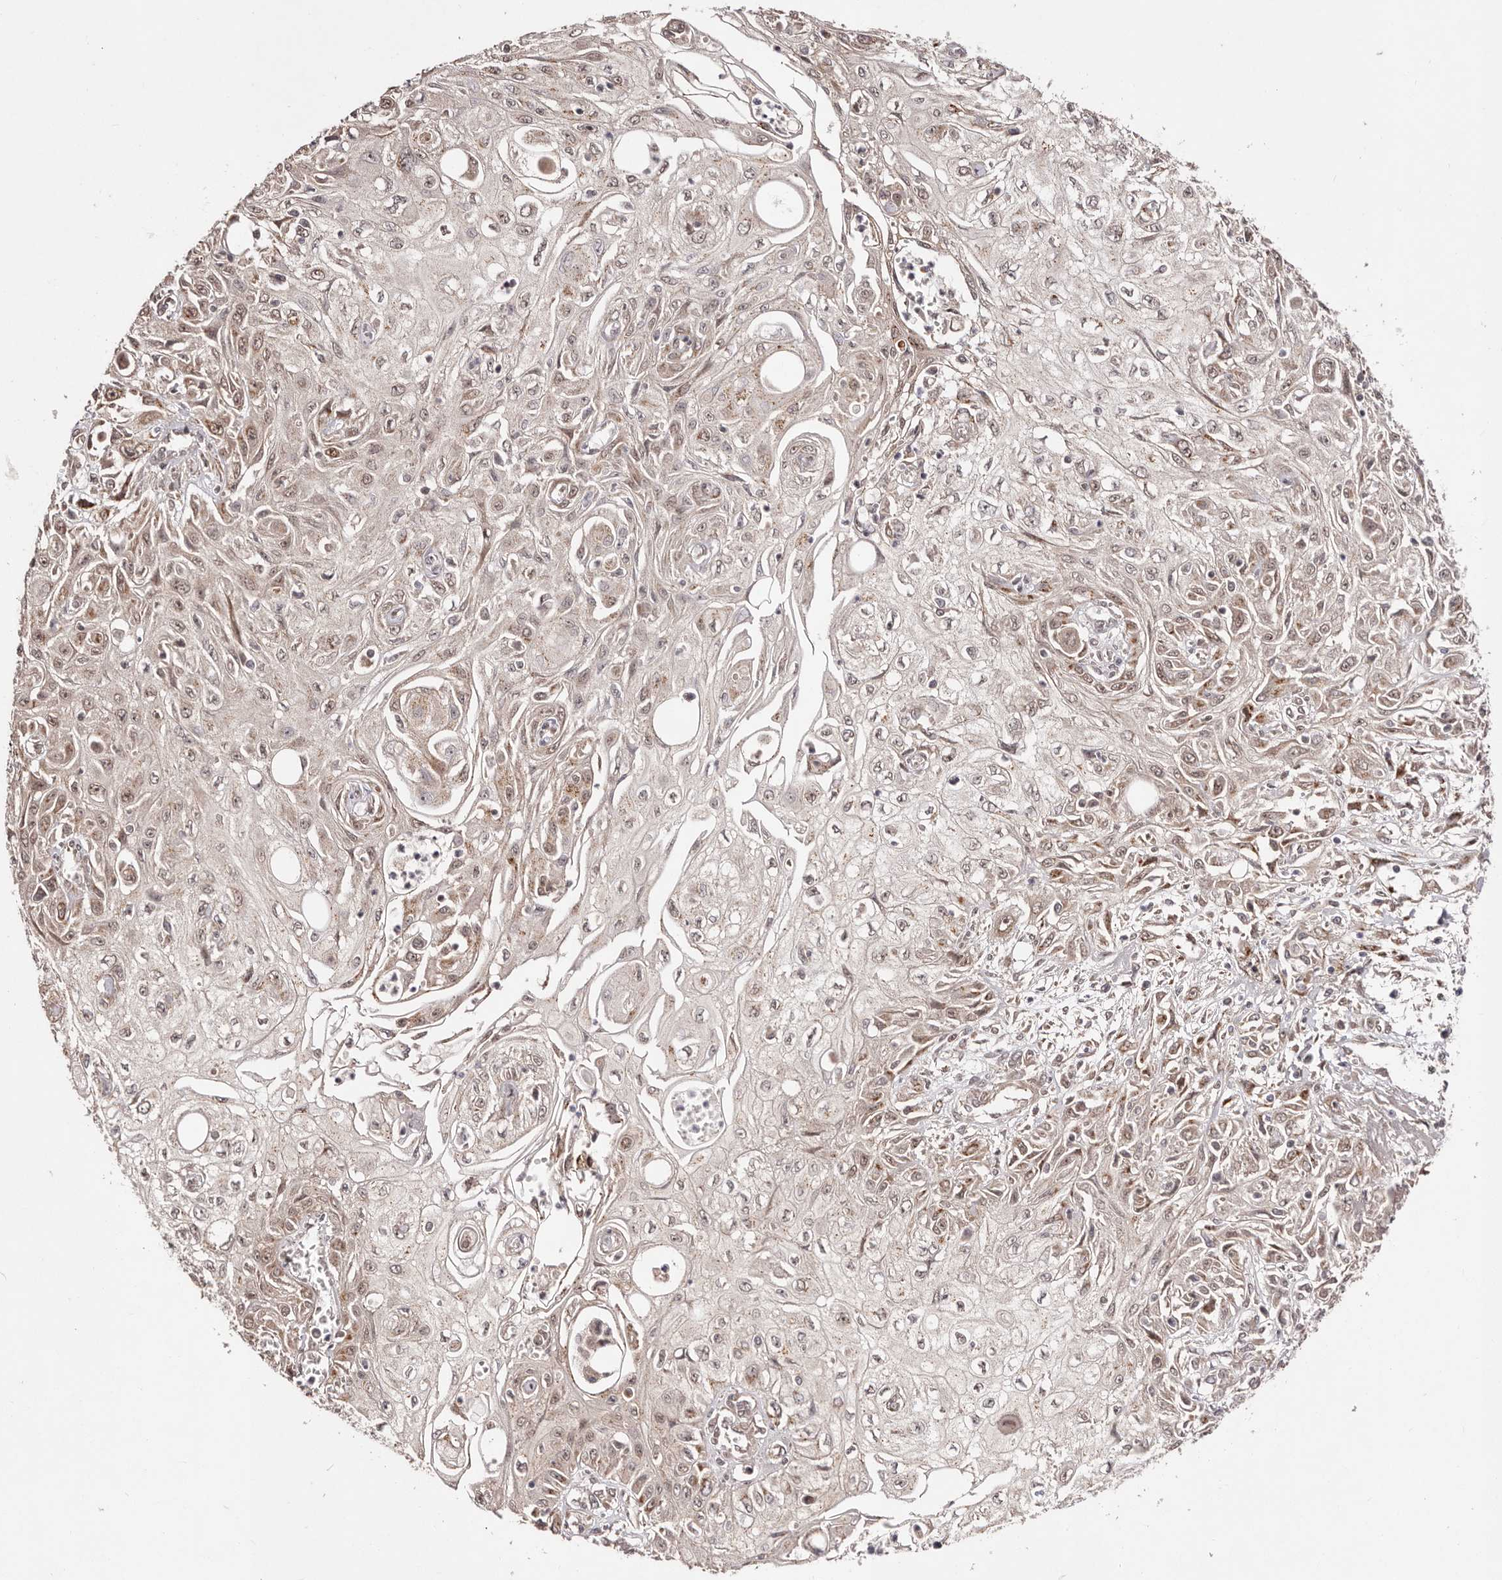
{"staining": {"intensity": "weak", "quantity": "25%-75%", "location": "cytoplasmic/membranous"}, "tissue": "skin cancer", "cell_type": "Tumor cells", "image_type": "cancer", "snomed": [{"axis": "morphology", "description": "Squamous cell carcinoma, NOS"}, {"axis": "morphology", "description": "Squamous cell carcinoma, metastatic, NOS"}, {"axis": "topography", "description": "Skin"}, {"axis": "topography", "description": "Lymph node"}], "caption": "Approximately 25%-75% of tumor cells in human skin cancer (squamous cell carcinoma) display weak cytoplasmic/membranous protein expression as visualized by brown immunohistochemical staining.", "gene": "EGR3", "patient": {"sex": "male", "age": 75}}